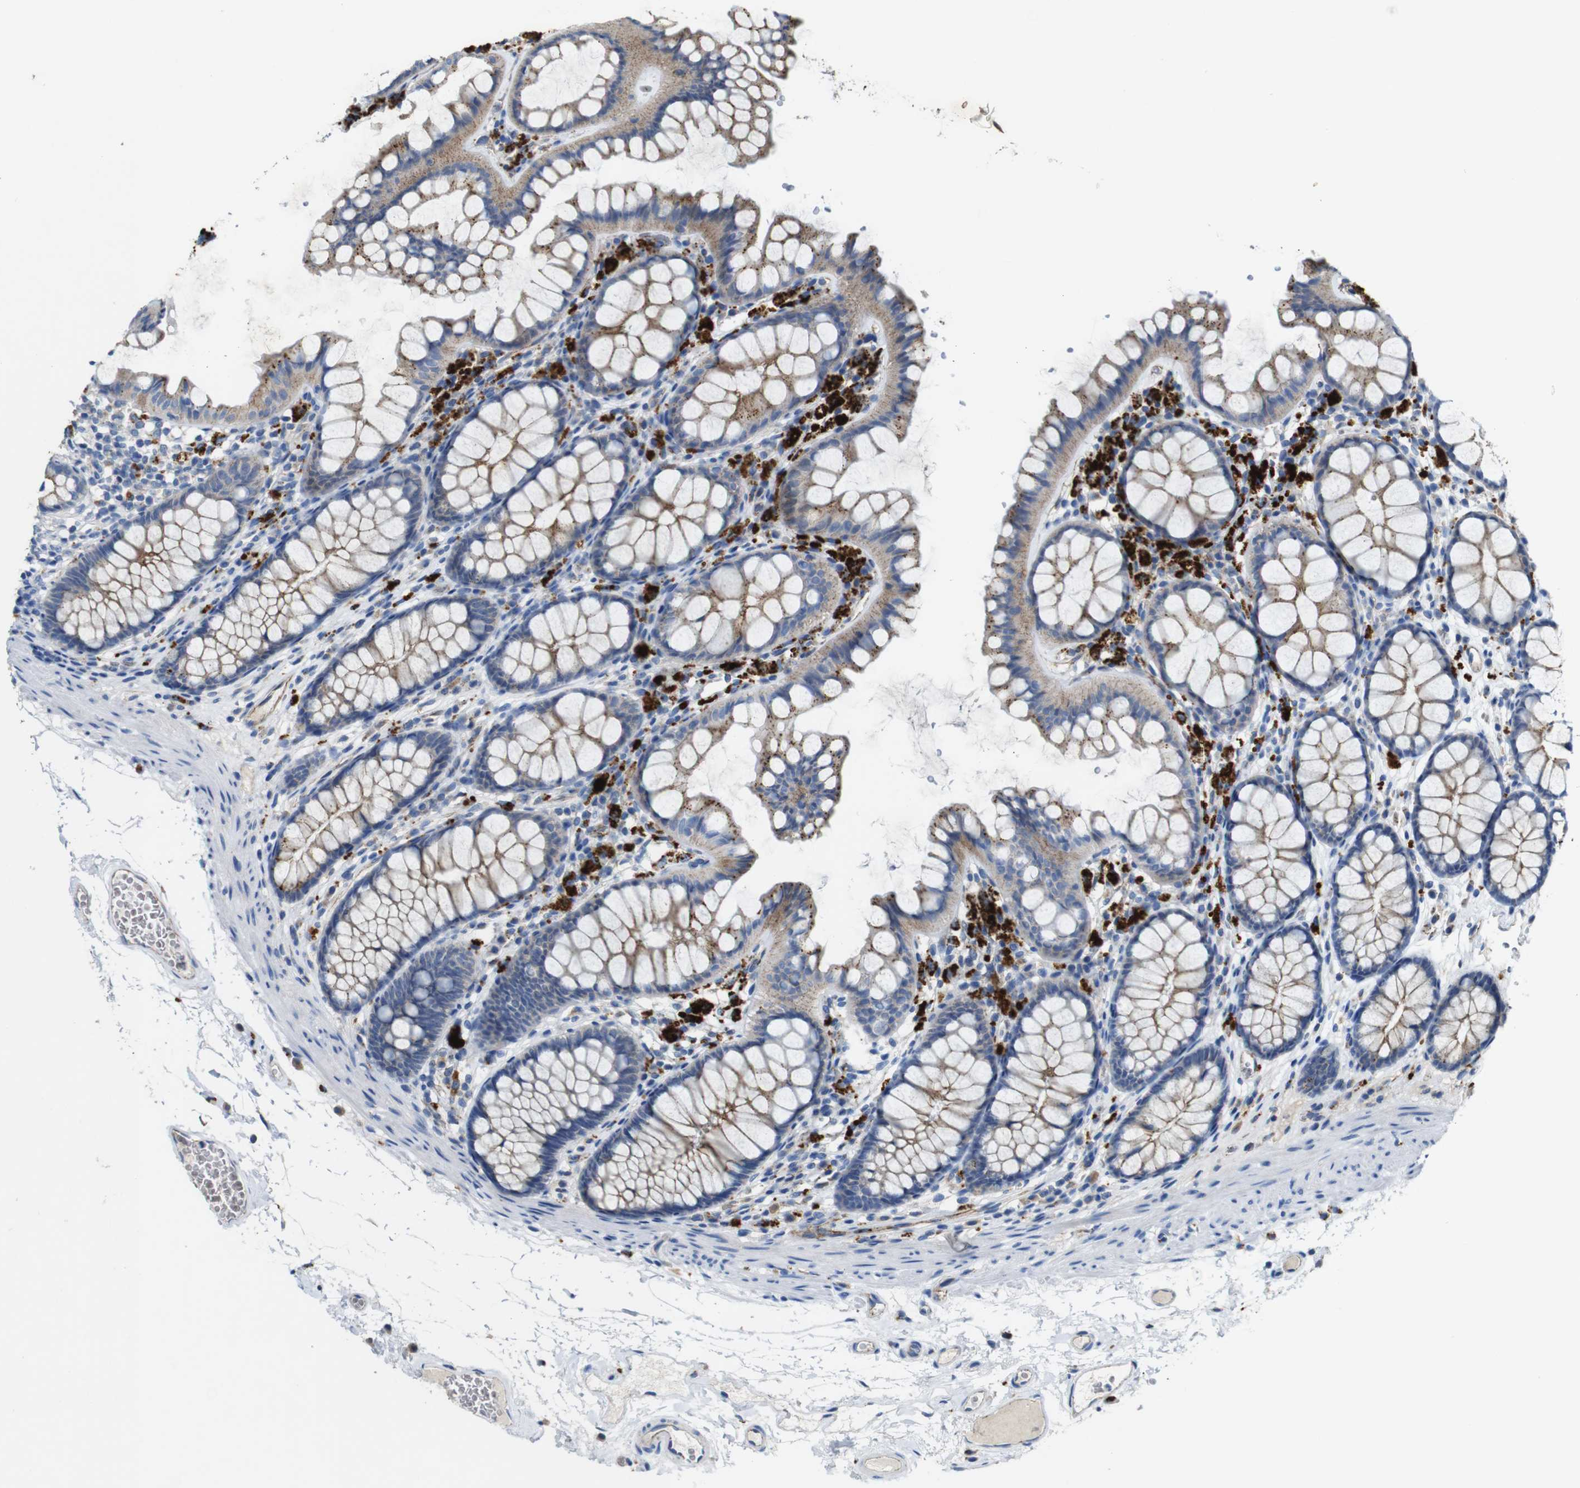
{"staining": {"intensity": "negative", "quantity": "none", "location": "none"}, "tissue": "colon", "cell_type": "Endothelial cells", "image_type": "normal", "snomed": [{"axis": "morphology", "description": "Normal tissue, NOS"}, {"axis": "topography", "description": "Colon"}], "caption": "Human colon stained for a protein using IHC reveals no expression in endothelial cells.", "gene": "NHLRC3", "patient": {"sex": "female", "age": 55}}